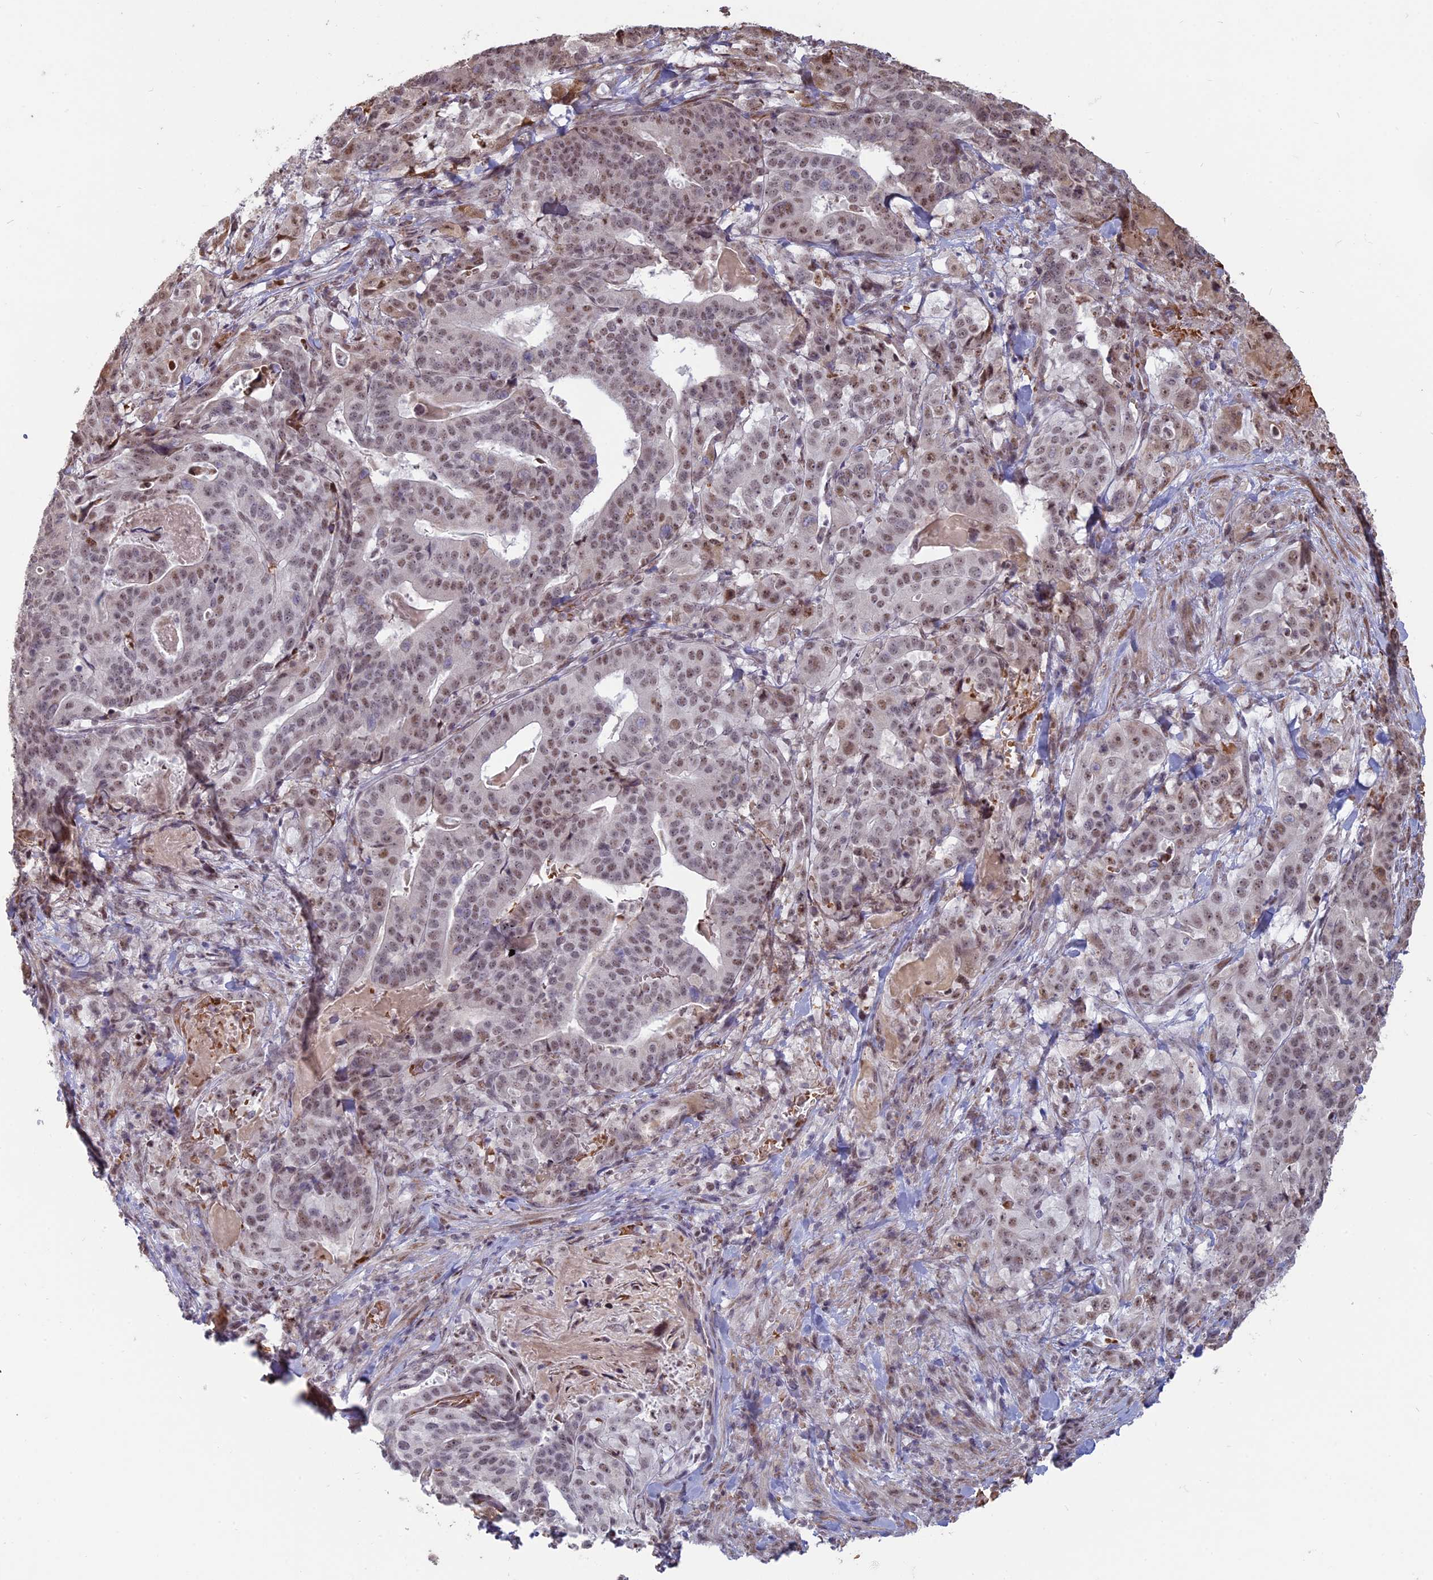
{"staining": {"intensity": "weak", "quantity": ">75%", "location": "nuclear"}, "tissue": "stomach cancer", "cell_type": "Tumor cells", "image_type": "cancer", "snomed": [{"axis": "morphology", "description": "Adenocarcinoma, NOS"}, {"axis": "topography", "description": "Stomach"}], "caption": "Adenocarcinoma (stomach) was stained to show a protein in brown. There is low levels of weak nuclear expression in approximately >75% of tumor cells.", "gene": "MFAP1", "patient": {"sex": "male", "age": 48}}